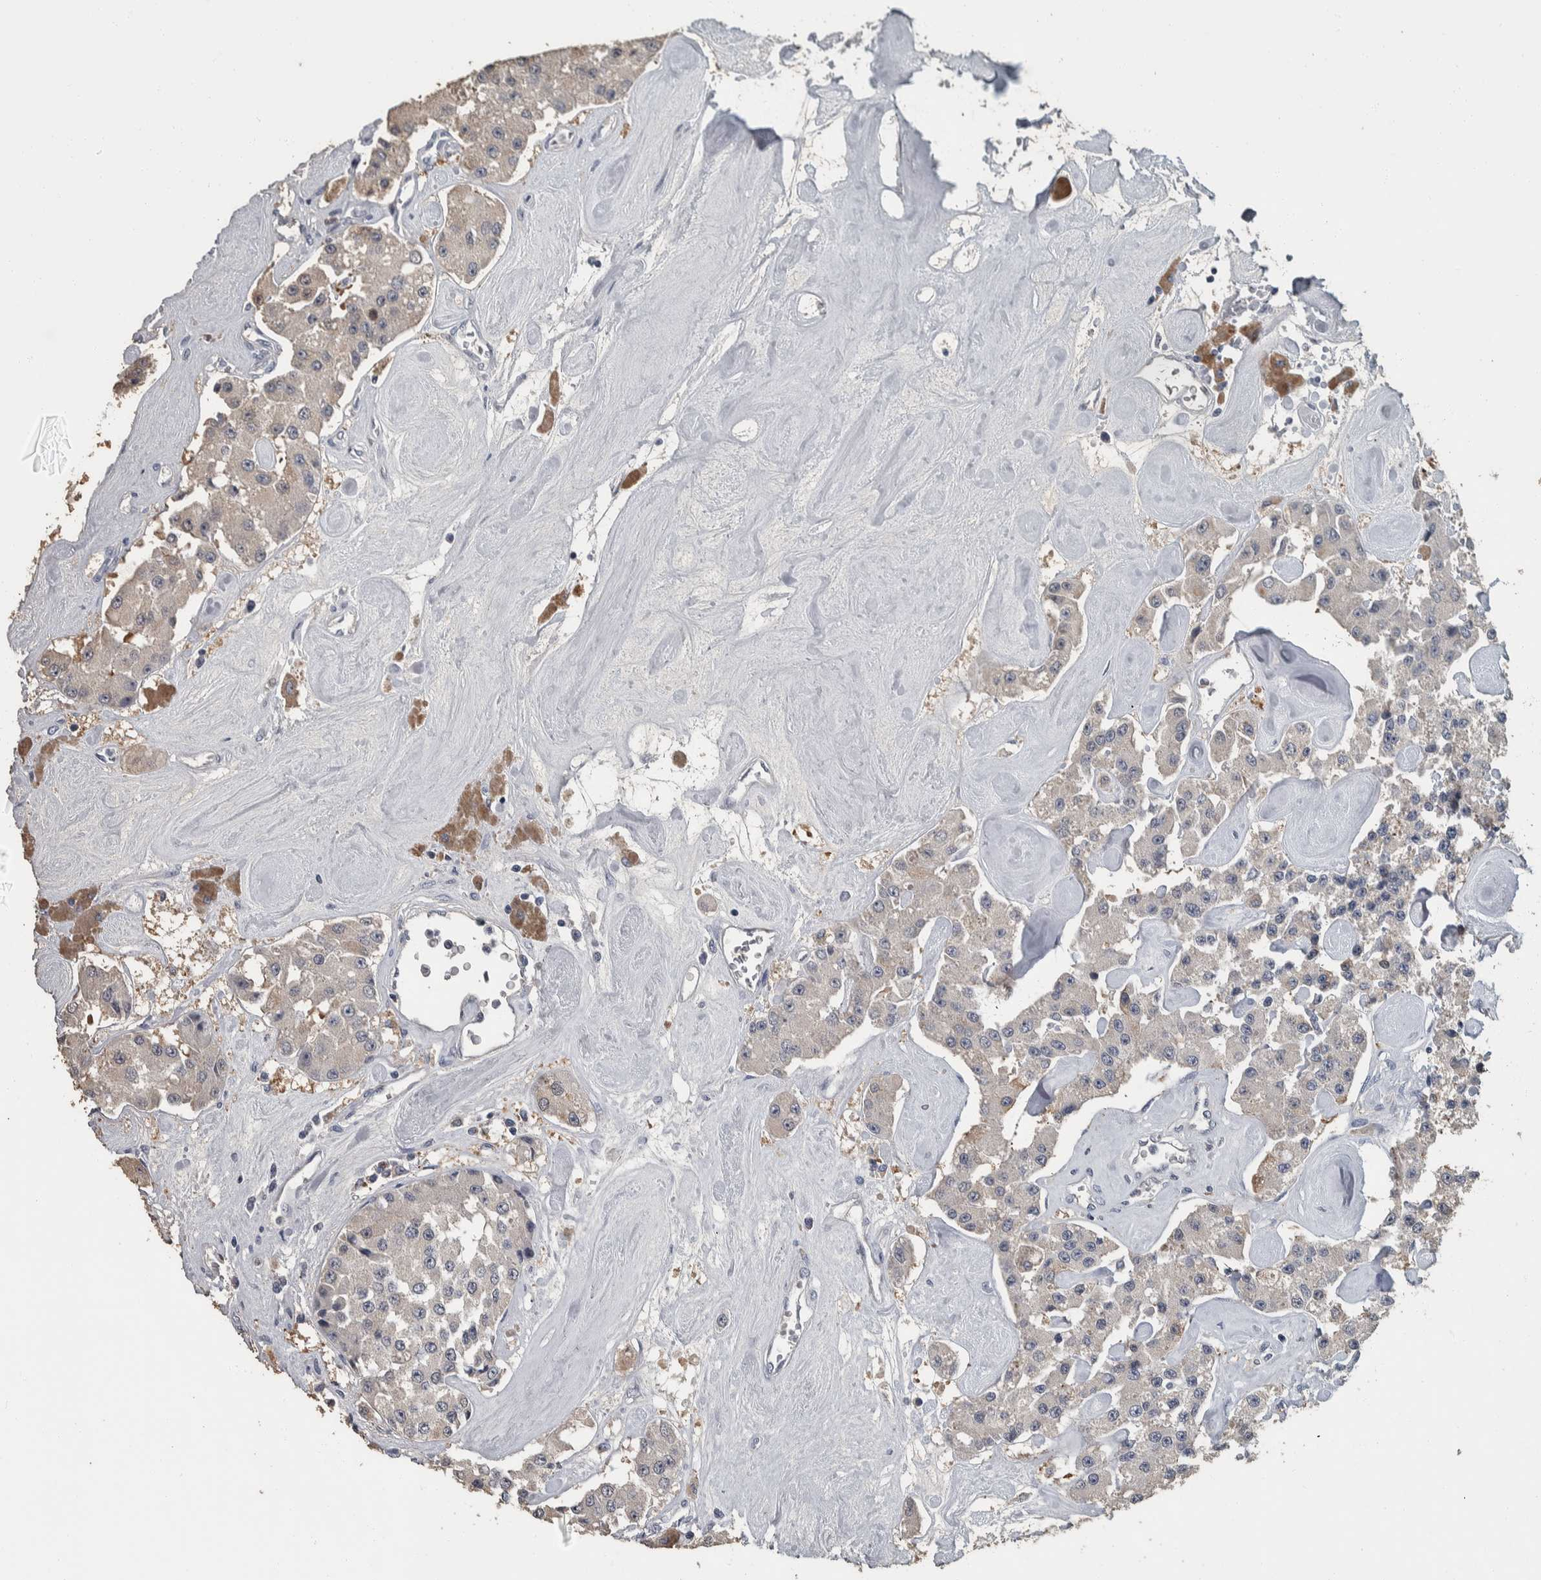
{"staining": {"intensity": "weak", "quantity": "<25%", "location": "cytoplasmic/membranous"}, "tissue": "carcinoid", "cell_type": "Tumor cells", "image_type": "cancer", "snomed": [{"axis": "morphology", "description": "Carcinoid, malignant, NOS"}, {"axis": "topography", "description": "Pancreas"}], "caption": "IHC of human carcinoid exhibits no staining in tumor cells.", "gene": "CAVIN4", "patient": {"sex": "male", "age": 41}}